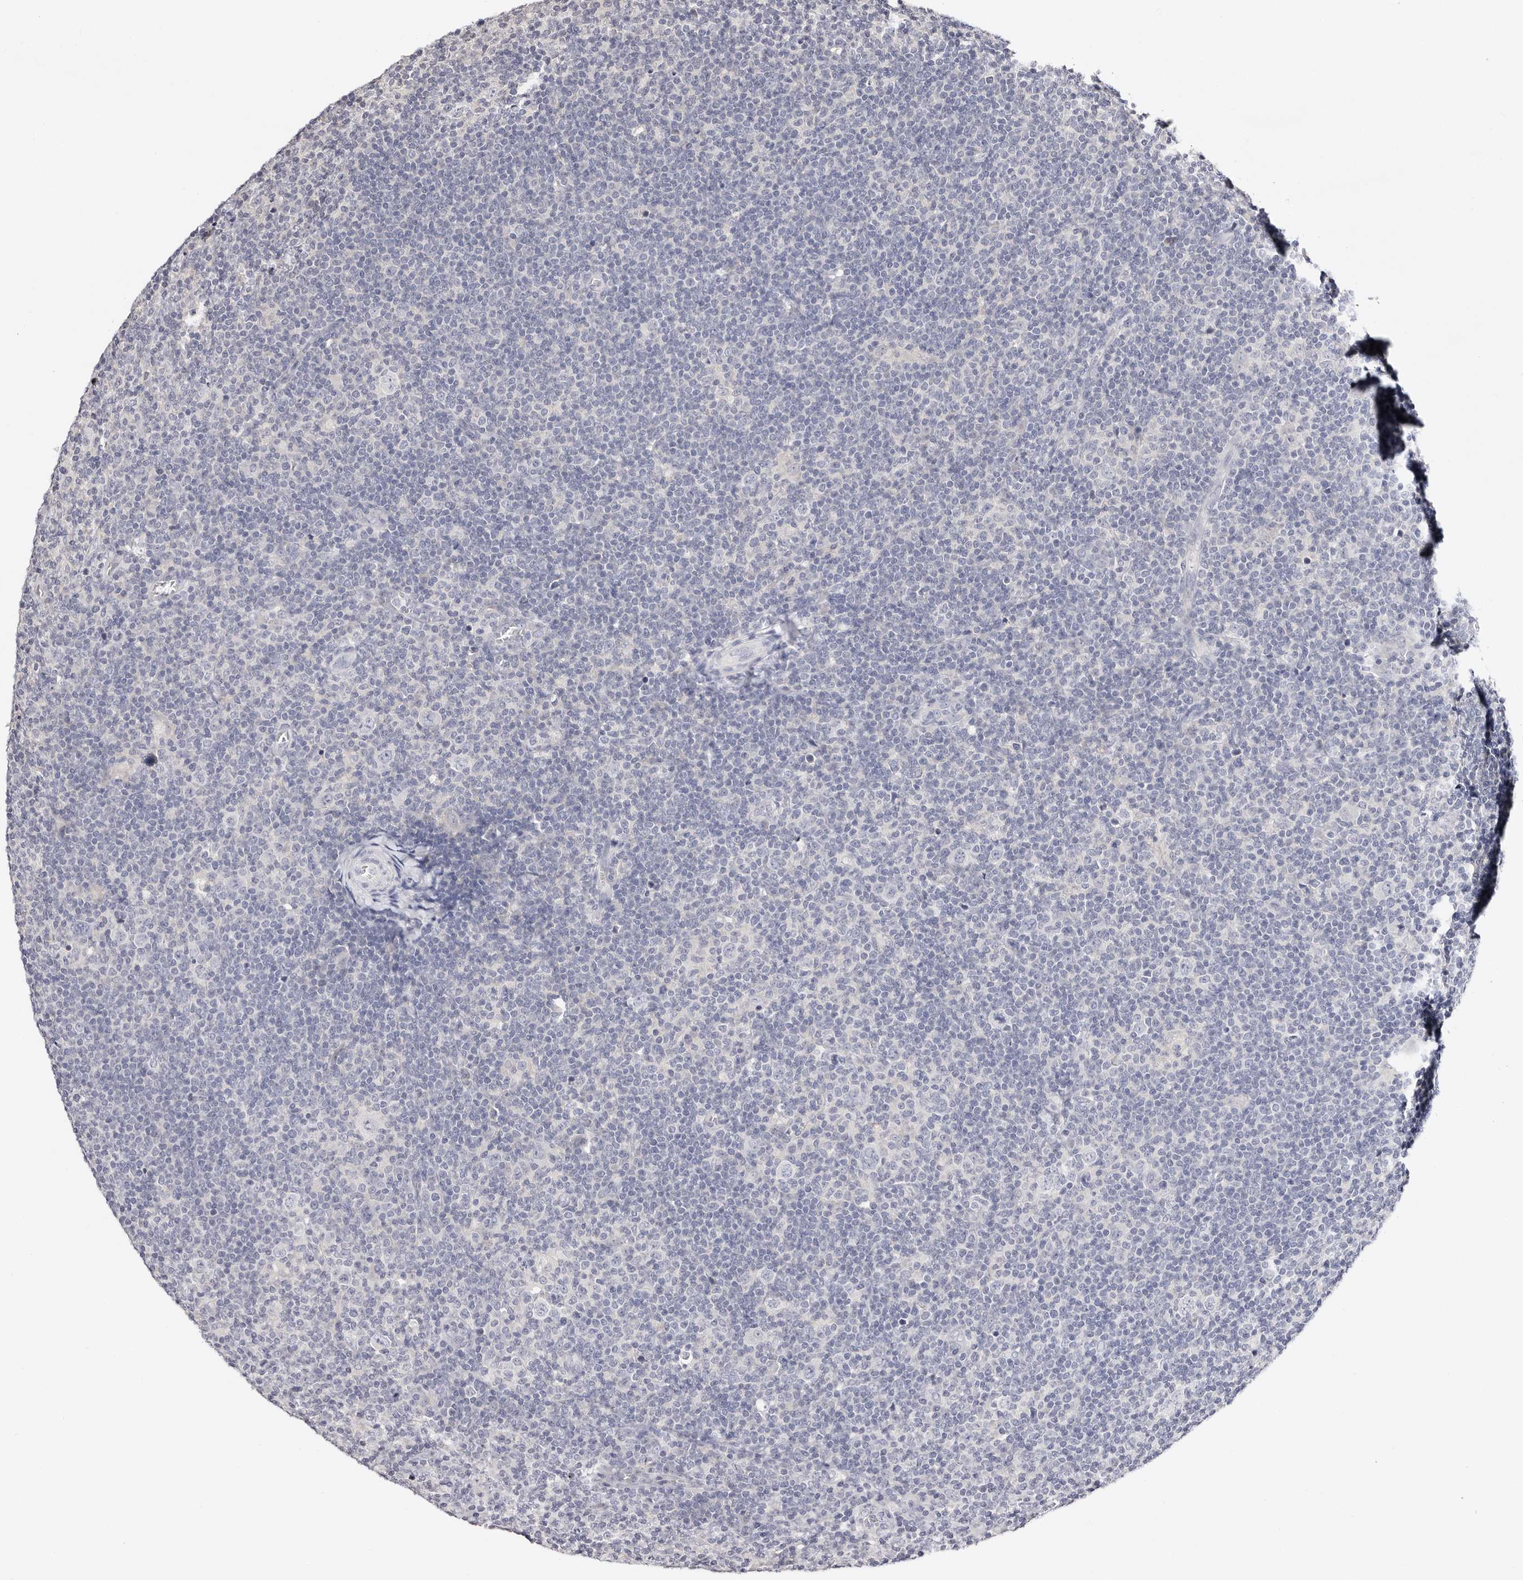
{"staining": {"intensity": "negative", "quantity": "none", "location": "none"}, "tissue": "lymphoma", "cell_type": "Tumor cells", "image_type": "cancer", "snomed": [{"axis": "morphology", "description": "Hodgkin's disease, NOS"}, {"axis": "topography", "description": "Lymph node"}], "caption": "The image demonstrates no staining of tumor cells in Hodgkin's disease.", "gene": "ROM1", "patient": {"sex": "female", "age": 57}}